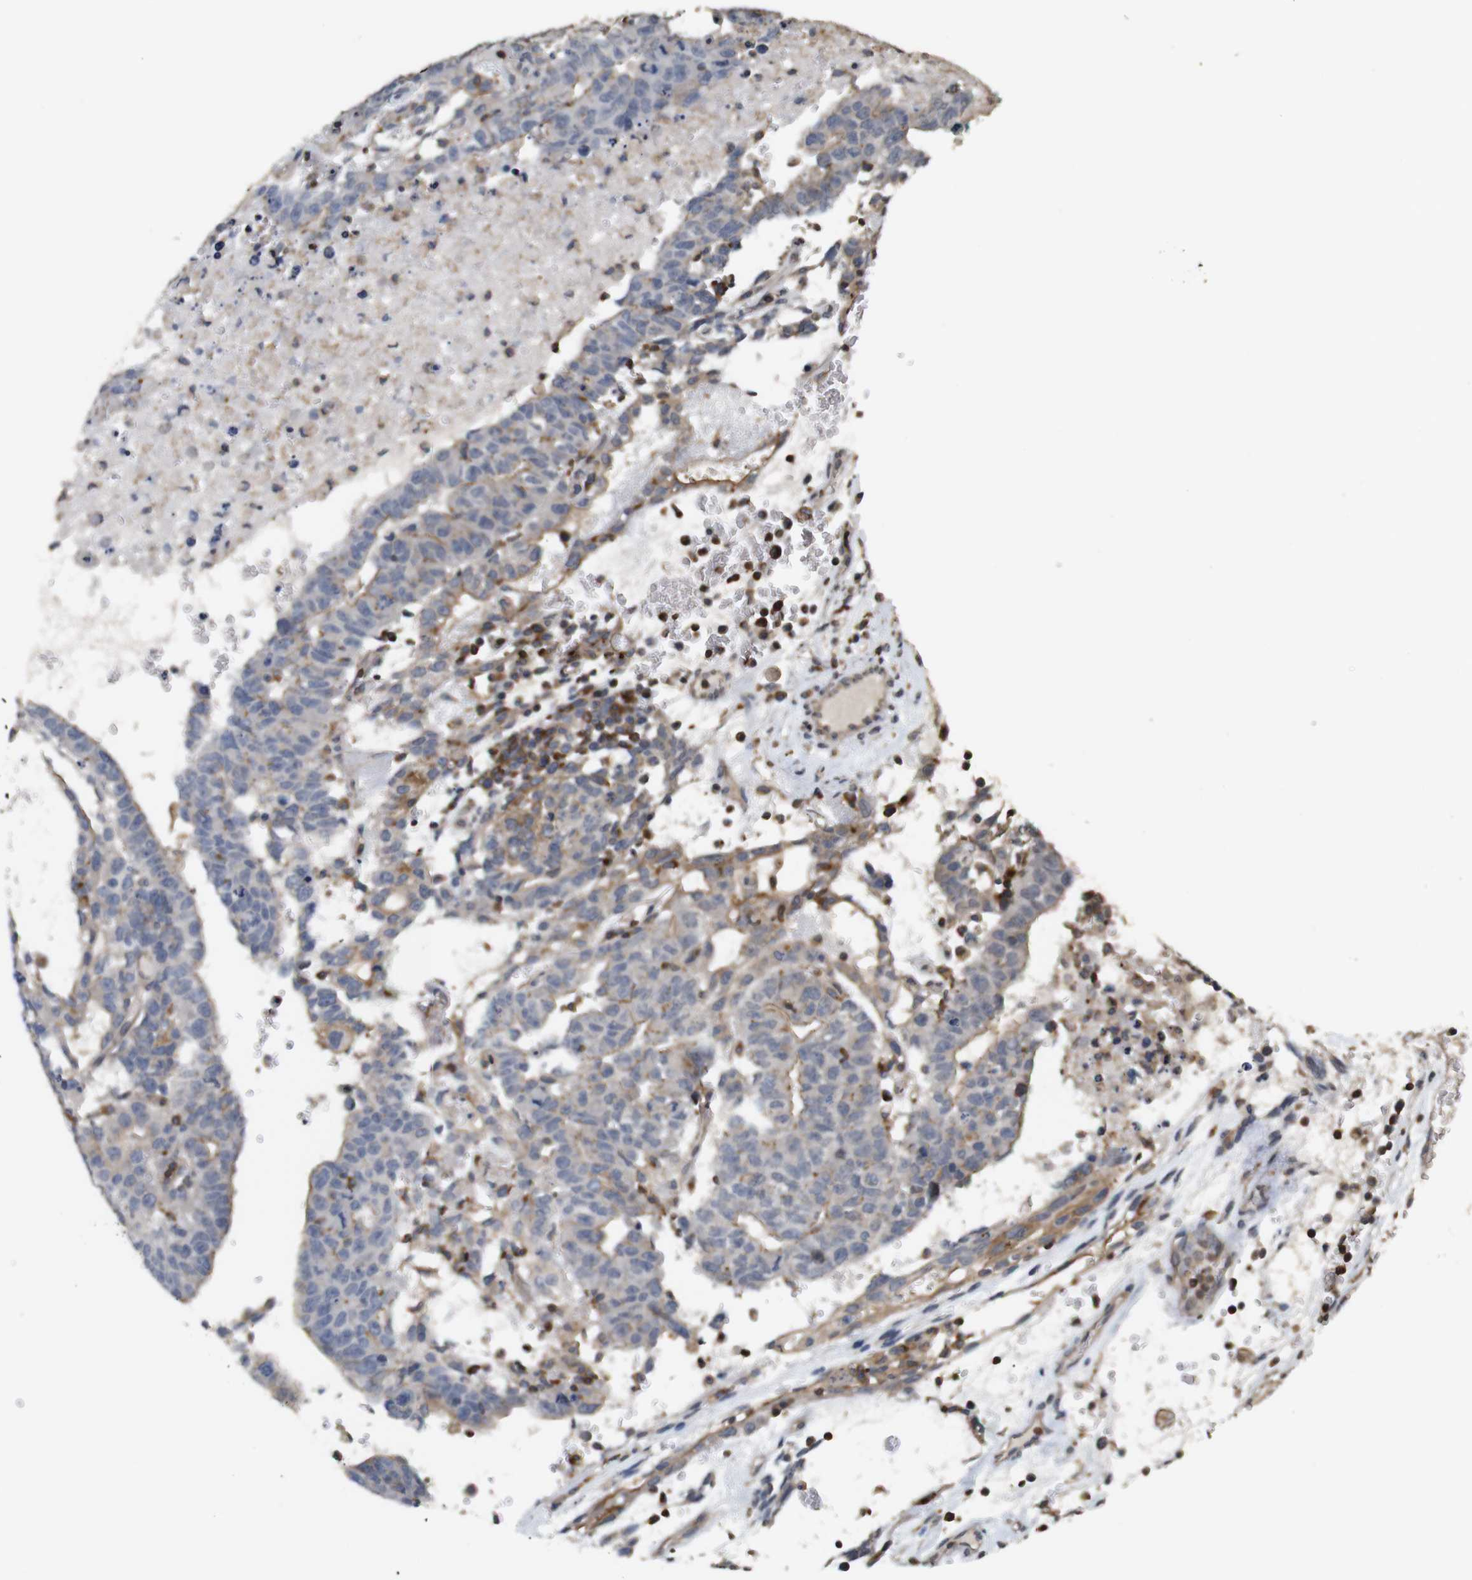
{"staining": {"intensity": "weak", "quantity": "25%-75%", "location": "cytoplasmic/membranous"}, "tissue": "testis cancer", "cell_type": "Tumor cells", "image_type": "cancer", "snomed": [{"axis": "morphology", "description": "Seminoma, NOS"}, {"axis": "morphology", "description": "Carcinoma, Embryonal, NOS"}, {"axis": "topography", "description": "Testis"}], "caption": "IHC (DAB) staining of testis seminoma shows weak cytoplasmic/membranous protein staining in about 25%-75% of tumor cells. The staining is performed using DAB brown chromogen to label protein expression. The nuclei are counter-stained blue using hematoxylin.", "gene": "KSR1", "patient": {"sex": "male", "age": 52}}